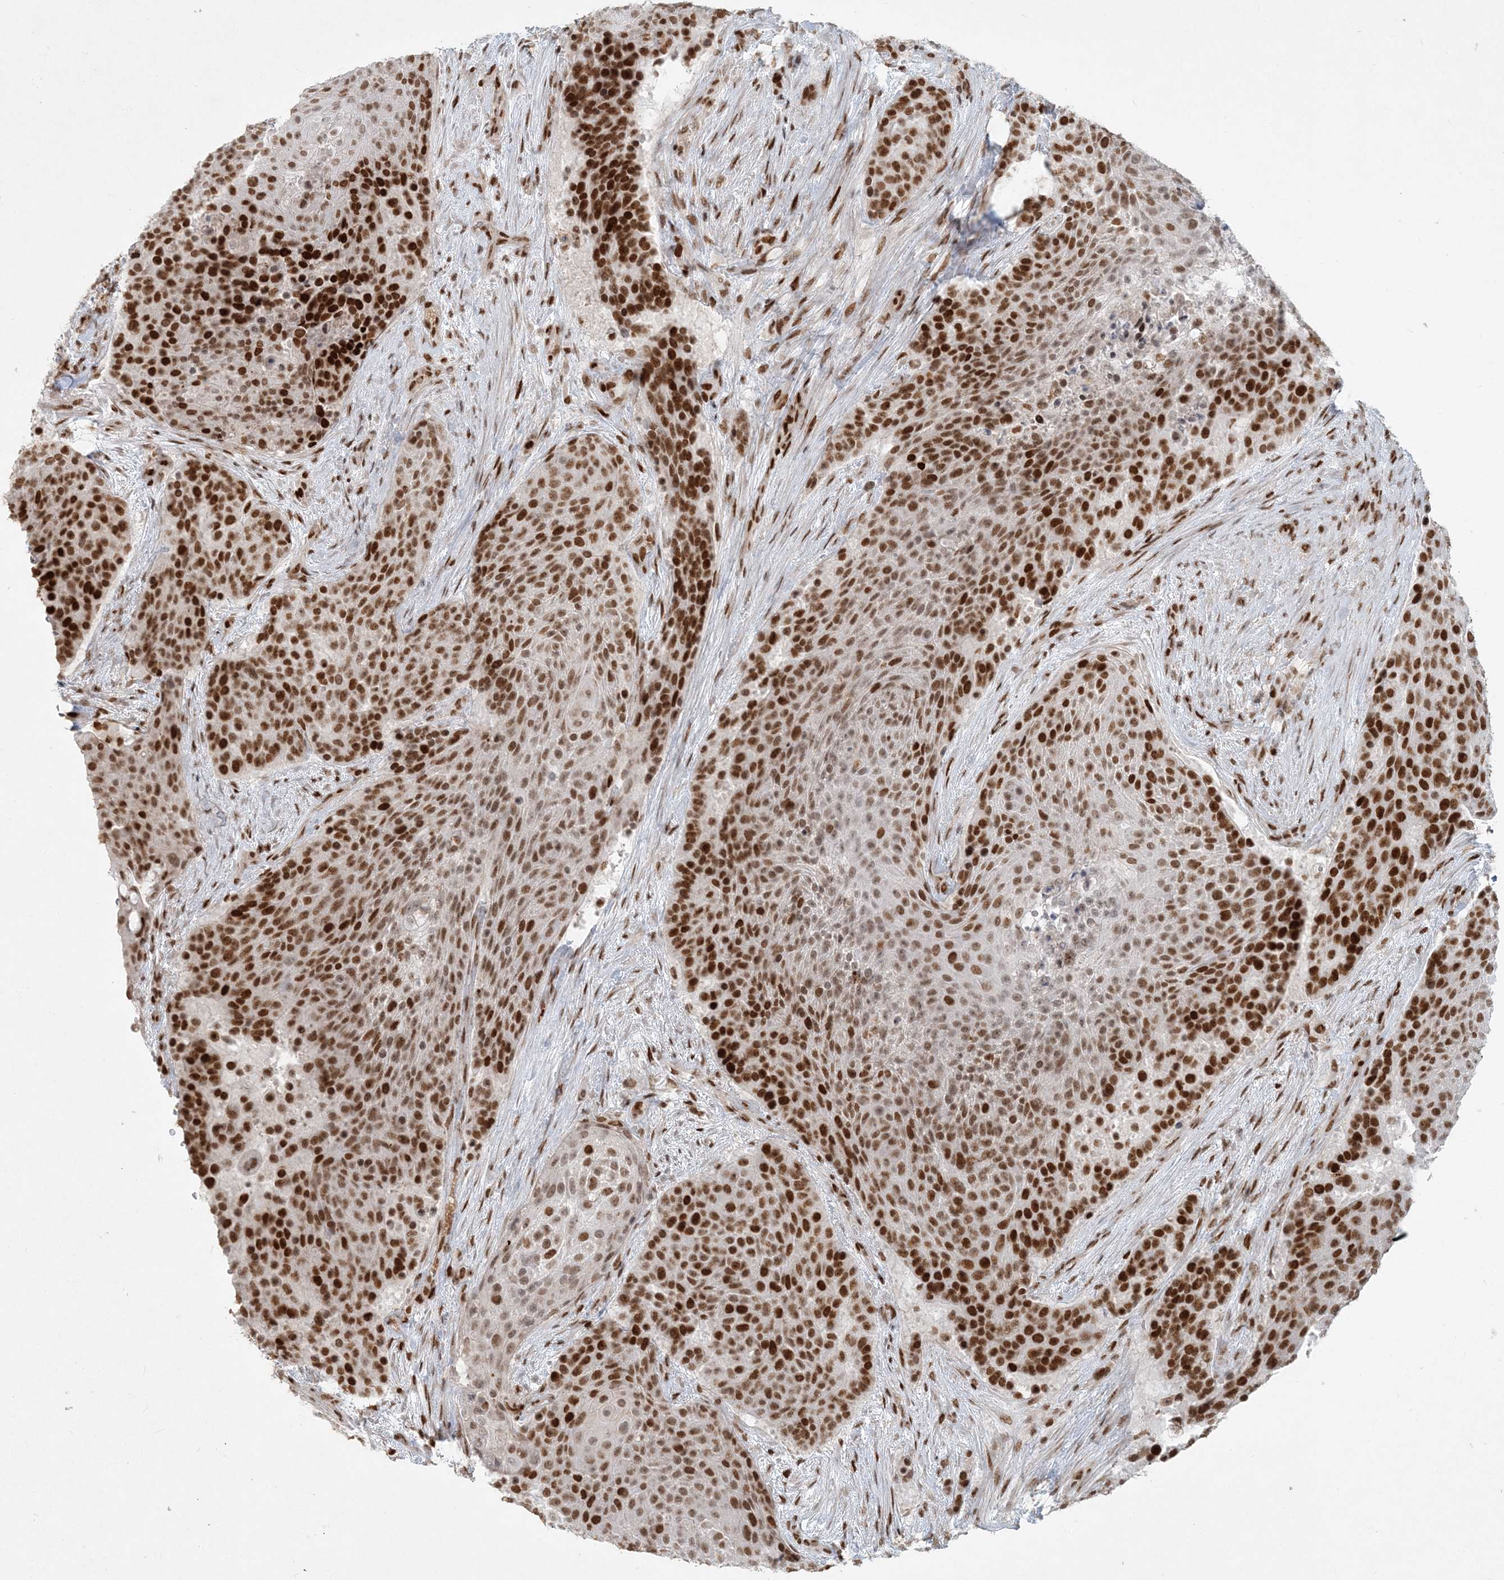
{"staining": {"intensity": "strong", "quantity": "25%-75%", "location": "nuclear"}, "tissue": "urothelial cancer", "cell_type": "Tumor cells", "image_type": "cancer", "snomed": [{"axis": "morphology", "description": "Urothelial carcinoma, High grade"}, {"axis": "topography", "description": "Urinary bladder"}], "caption": "Urothelial carcinoma (high-grade) stained with DAB immunohistochemistry demonstrates high levels of strong nuclear staining in about 25%-75% of tumor cells. Nuclei are stained in blue.", "gene": "BAZ1B", "patient": {"sex": "female", "age": 63}}